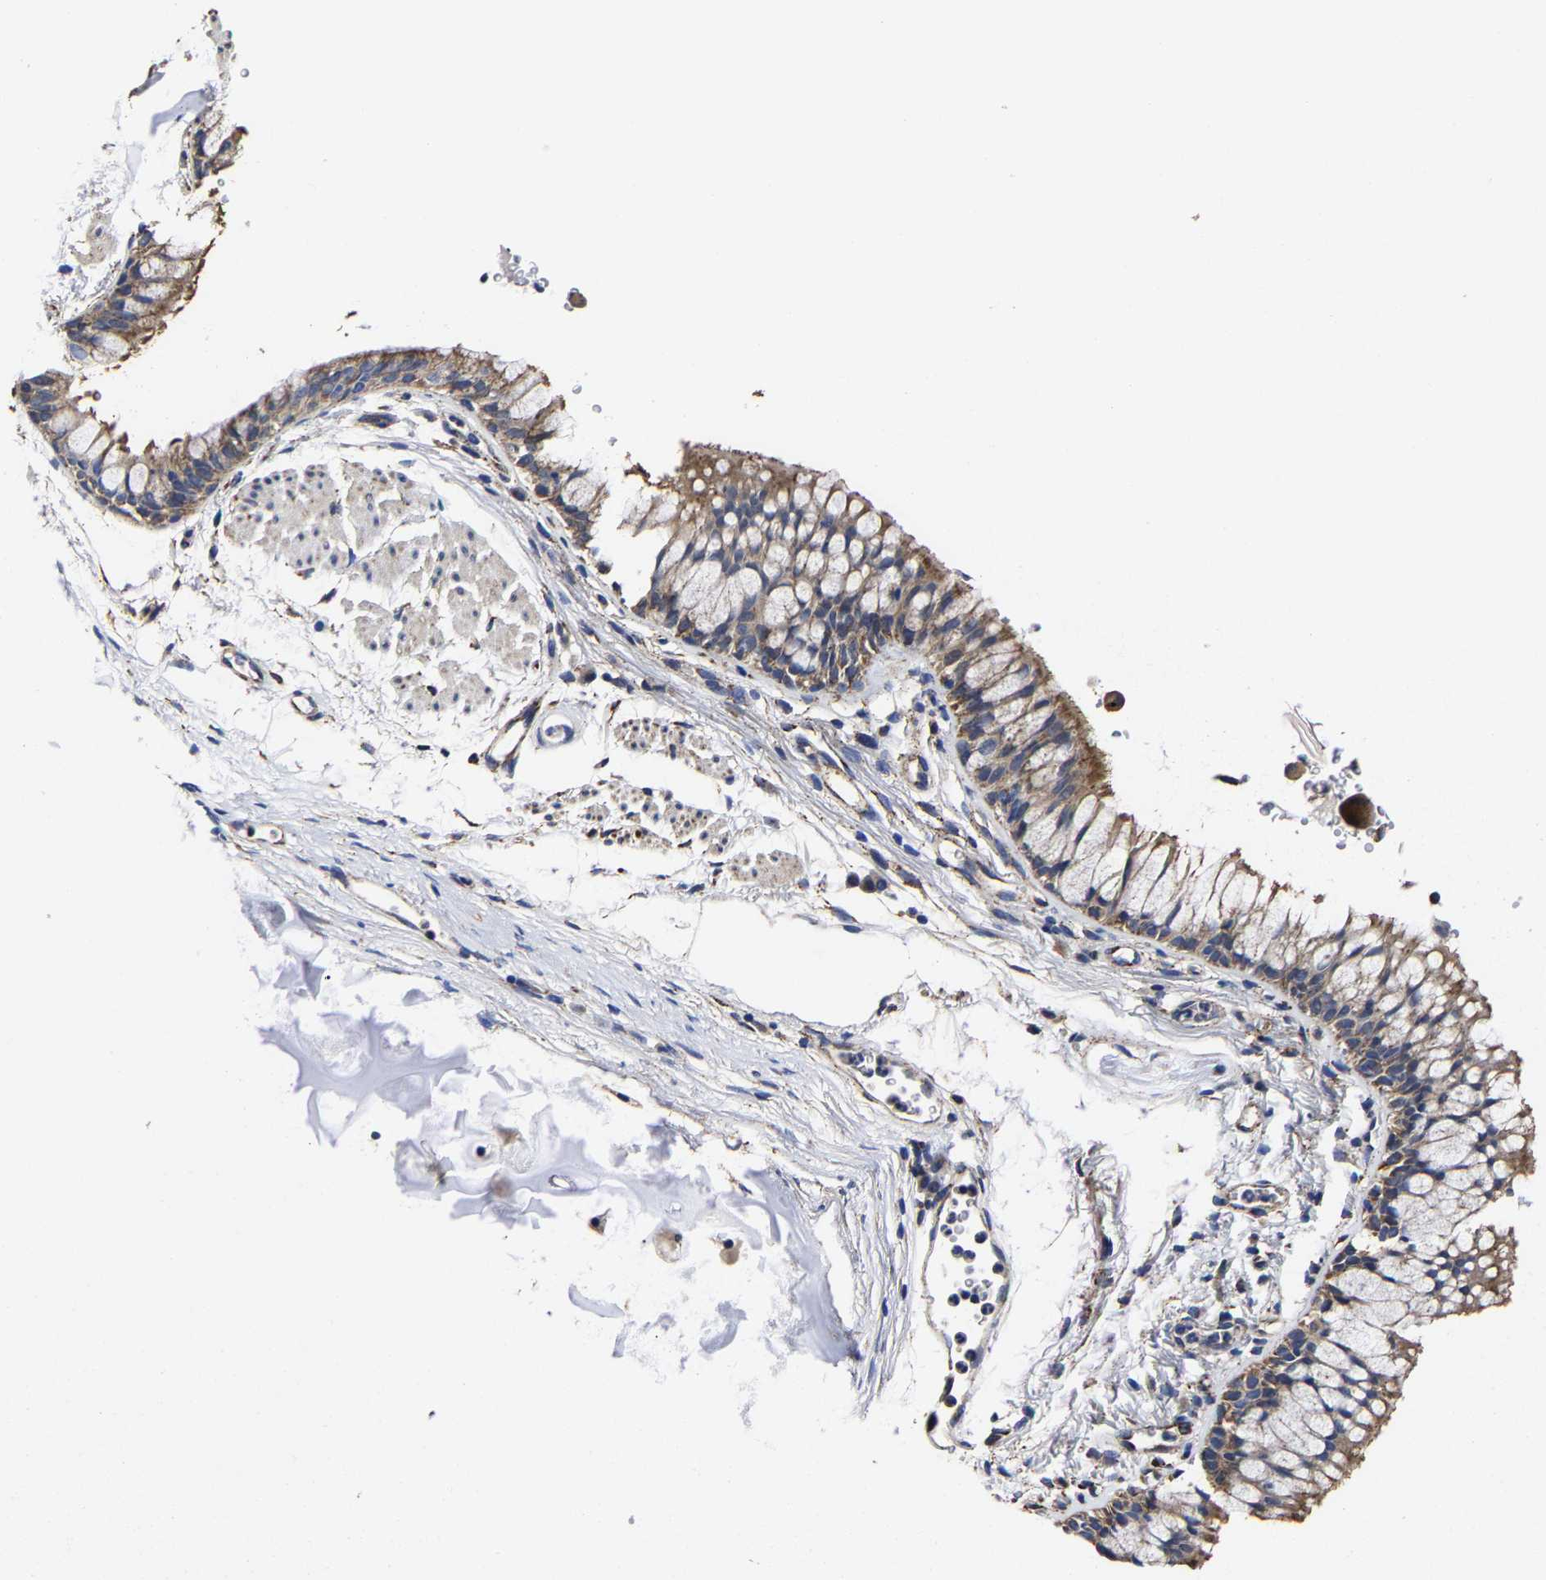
{"staining": {"intensity": "moderate", "quantity": ">75%", "location": "cytoplasmic/membranous"}, "tissue": "bronchus", "cell_type": "Respiratory epithelial cells", "image_type": "normal", "snomed": [{"axis": "morphology", "description": "Normal tissue, NOS"}, {"axis": "topography", "description": "Cartilage tissue"}, {"axis": "topography", "description": "Bronchus"}], "caption": "Immunohistochemistry (IHC) of normal human bronchus exhibits medium levels of moderate cytoplasmic/membranous expression in approximately >75% of respiratory epithelial cells.", "gene": "AASS", "patient": {"sex": "female", "age": 53}}